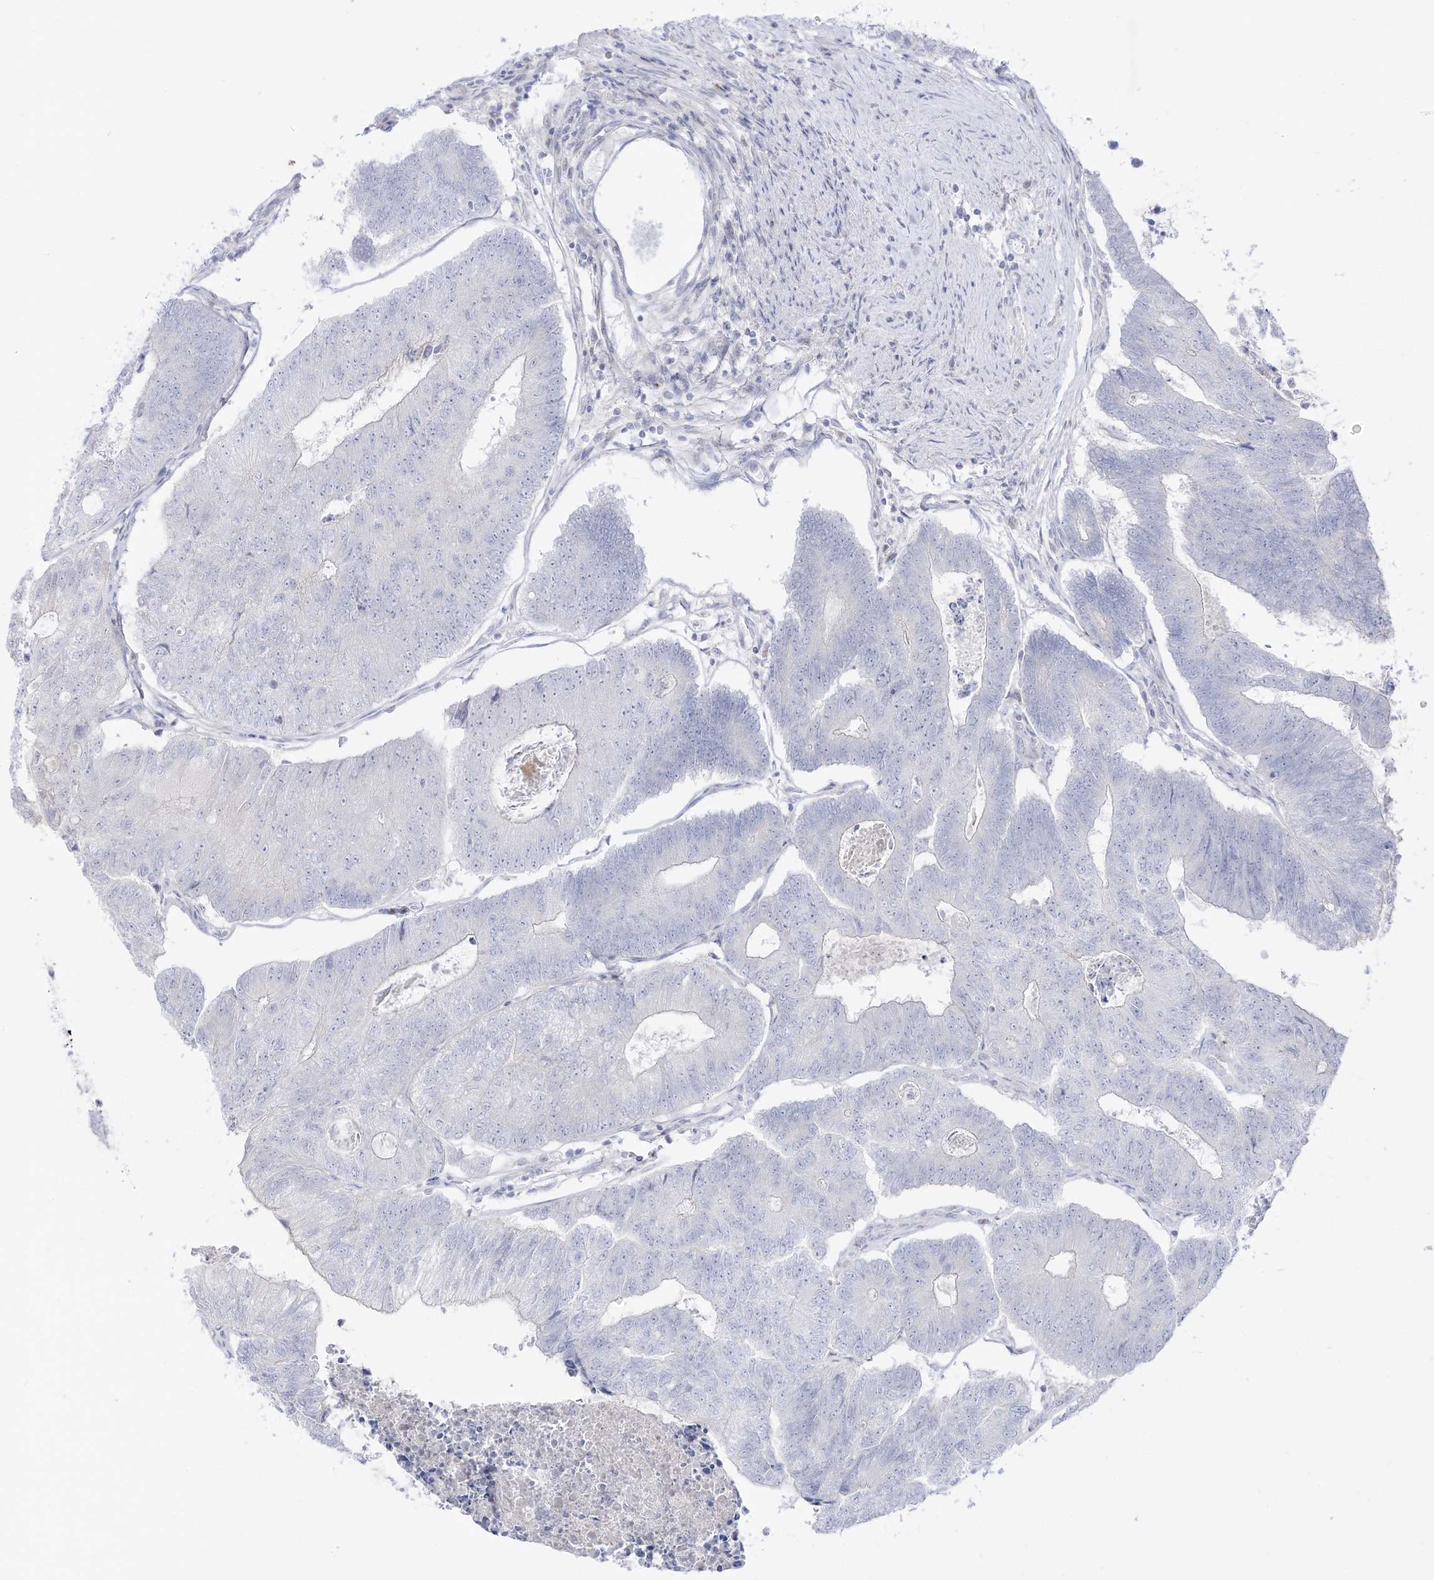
{"staining": {"intensity": "negative", "quantity": "none", "location": "none"}, "tissue": "colorectal cancer", "cell_type": "Tumor cells", "image_type": "cancer", "snomed": [{"axis": "morphology", "description": "Adenocarcinoma, NOS"}, {"axis": "topography", "description": "Colon"}], "caption": "Immunohistochemistry micrograph of neoplastic tissue: human adenocarcinoma (colorectal) stained with DAB (3,3'-diaminobenzidine) shows no significant protein staining in tumor cells.", "gene": "DMKN", "patient": {"sex": "female", "age": 67}}